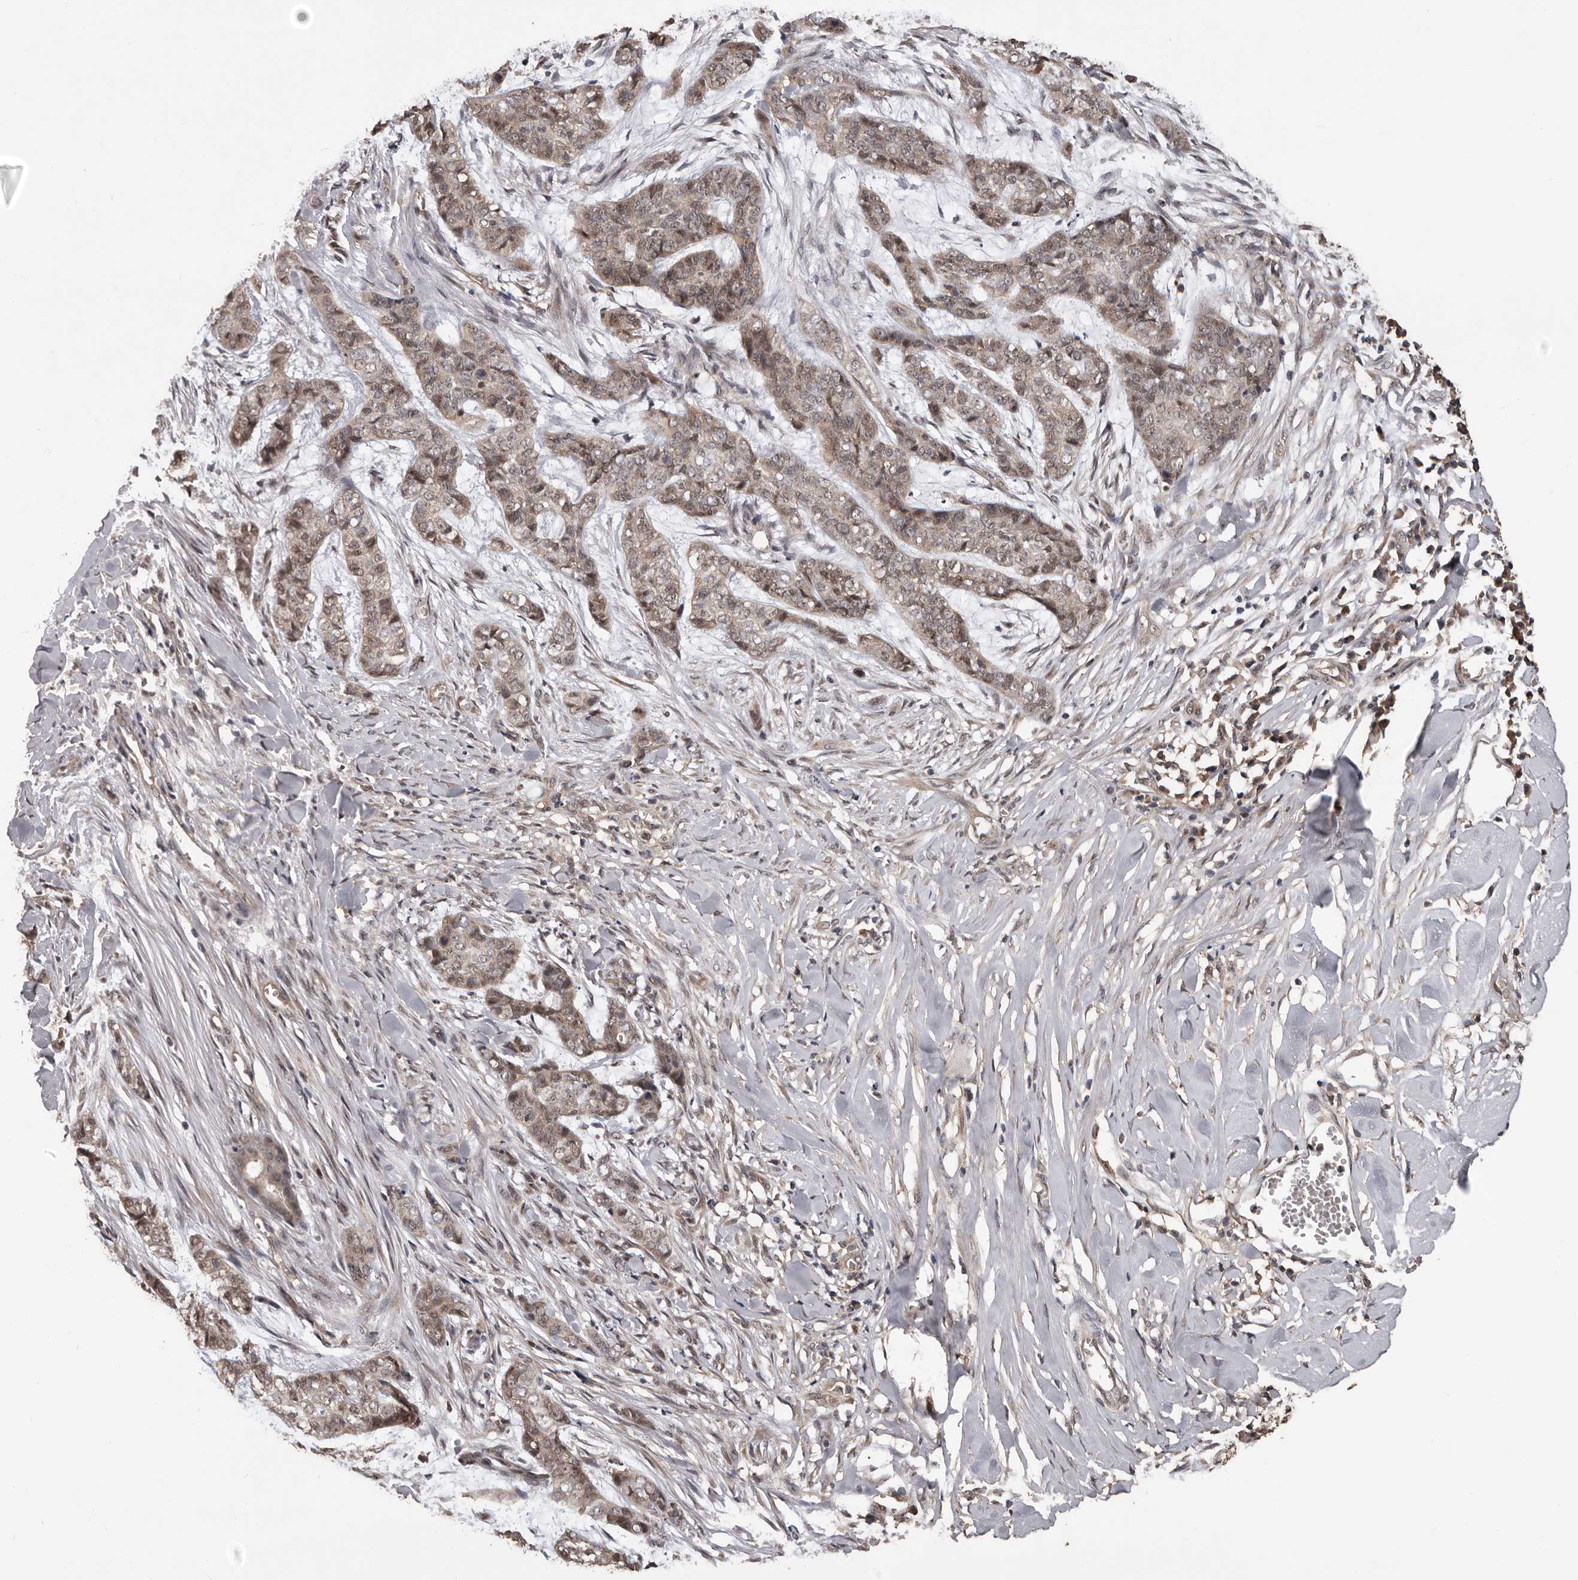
{"staining": {"intensity": "weak", "quantity": "25%-75%", "location": "cytoplasmic/membranous,nuclear"}, "tissue": "skin cancer", "cell_type": "Tumor cells", "image_type": "cancer", "snomed": [{"axis": "morphology", "description": "Basal cell carcinoma"}, {"axis": "topography", "description": "Skin"}], "caption": "Immunohistochemistry (IHC) of basal cell carcinoma (skin) exhibits low levels of weak cytoplasmic/membranous and nuclear expression in about 25%-75% of tumor cells. (DAB = brown stain, brightfield microscopy at high magnification).", "gene": "VPS37A", "patient": {"sex": "female", "age": 64}}